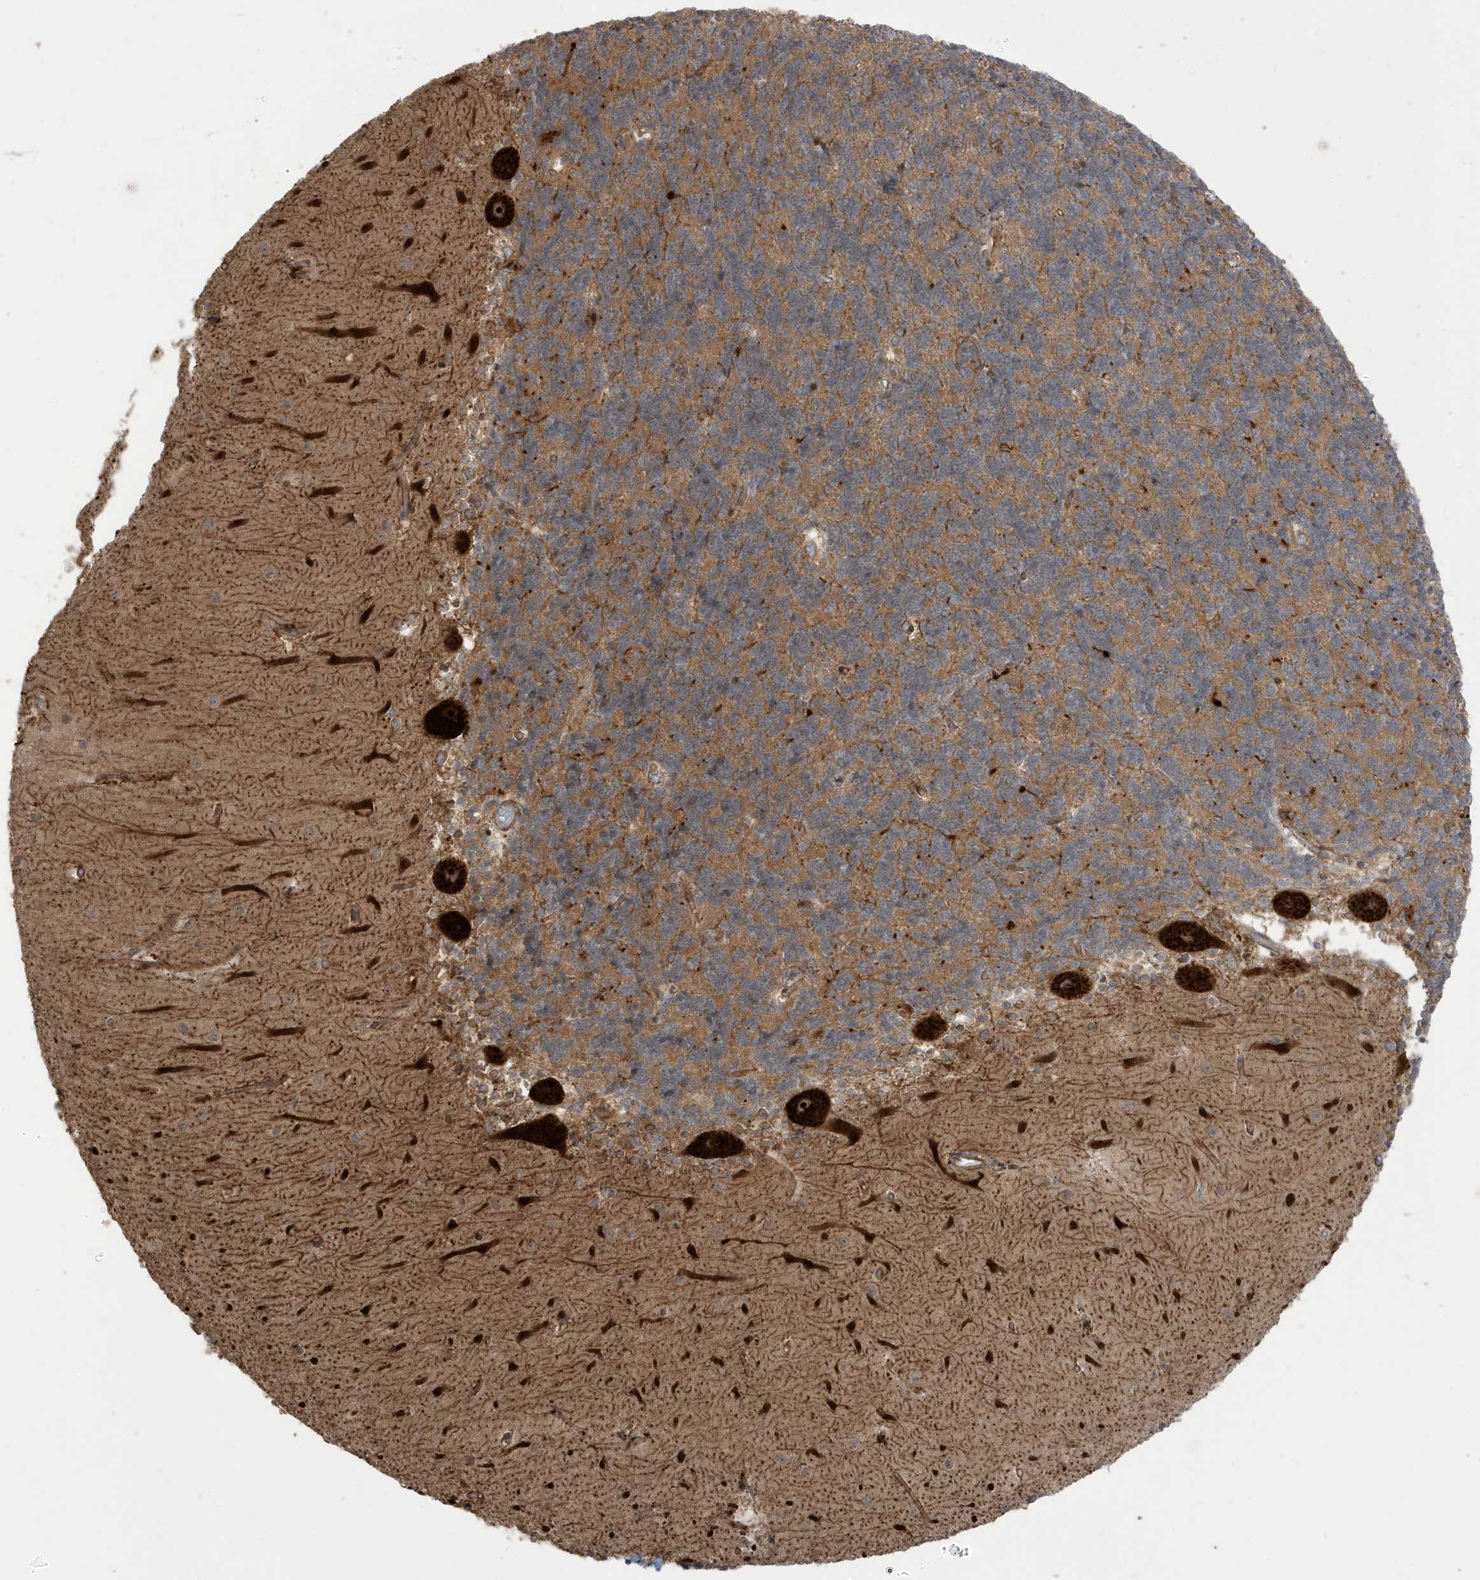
{"staining": {"intensity": "moderate", "quantity": ">75%", "location": "cytoplasmic/membranous"}, "tissue": "cerebellum", "cell_type": "Cells in granular layer", "image_type": "normal", "snomed": [{"axis": "morphology", "description": "Normal tissue, NOS"}, {"axis": "topography", "description": "Cerebellum"}], "caption": "Cerebellum stained with a brown dye shows moderate cytoplasmic/membranous positive positivity in approximately >75% of cells in granular layer.", "gene": "ECM2", "patient": {"sex": "male", "age": 37}}